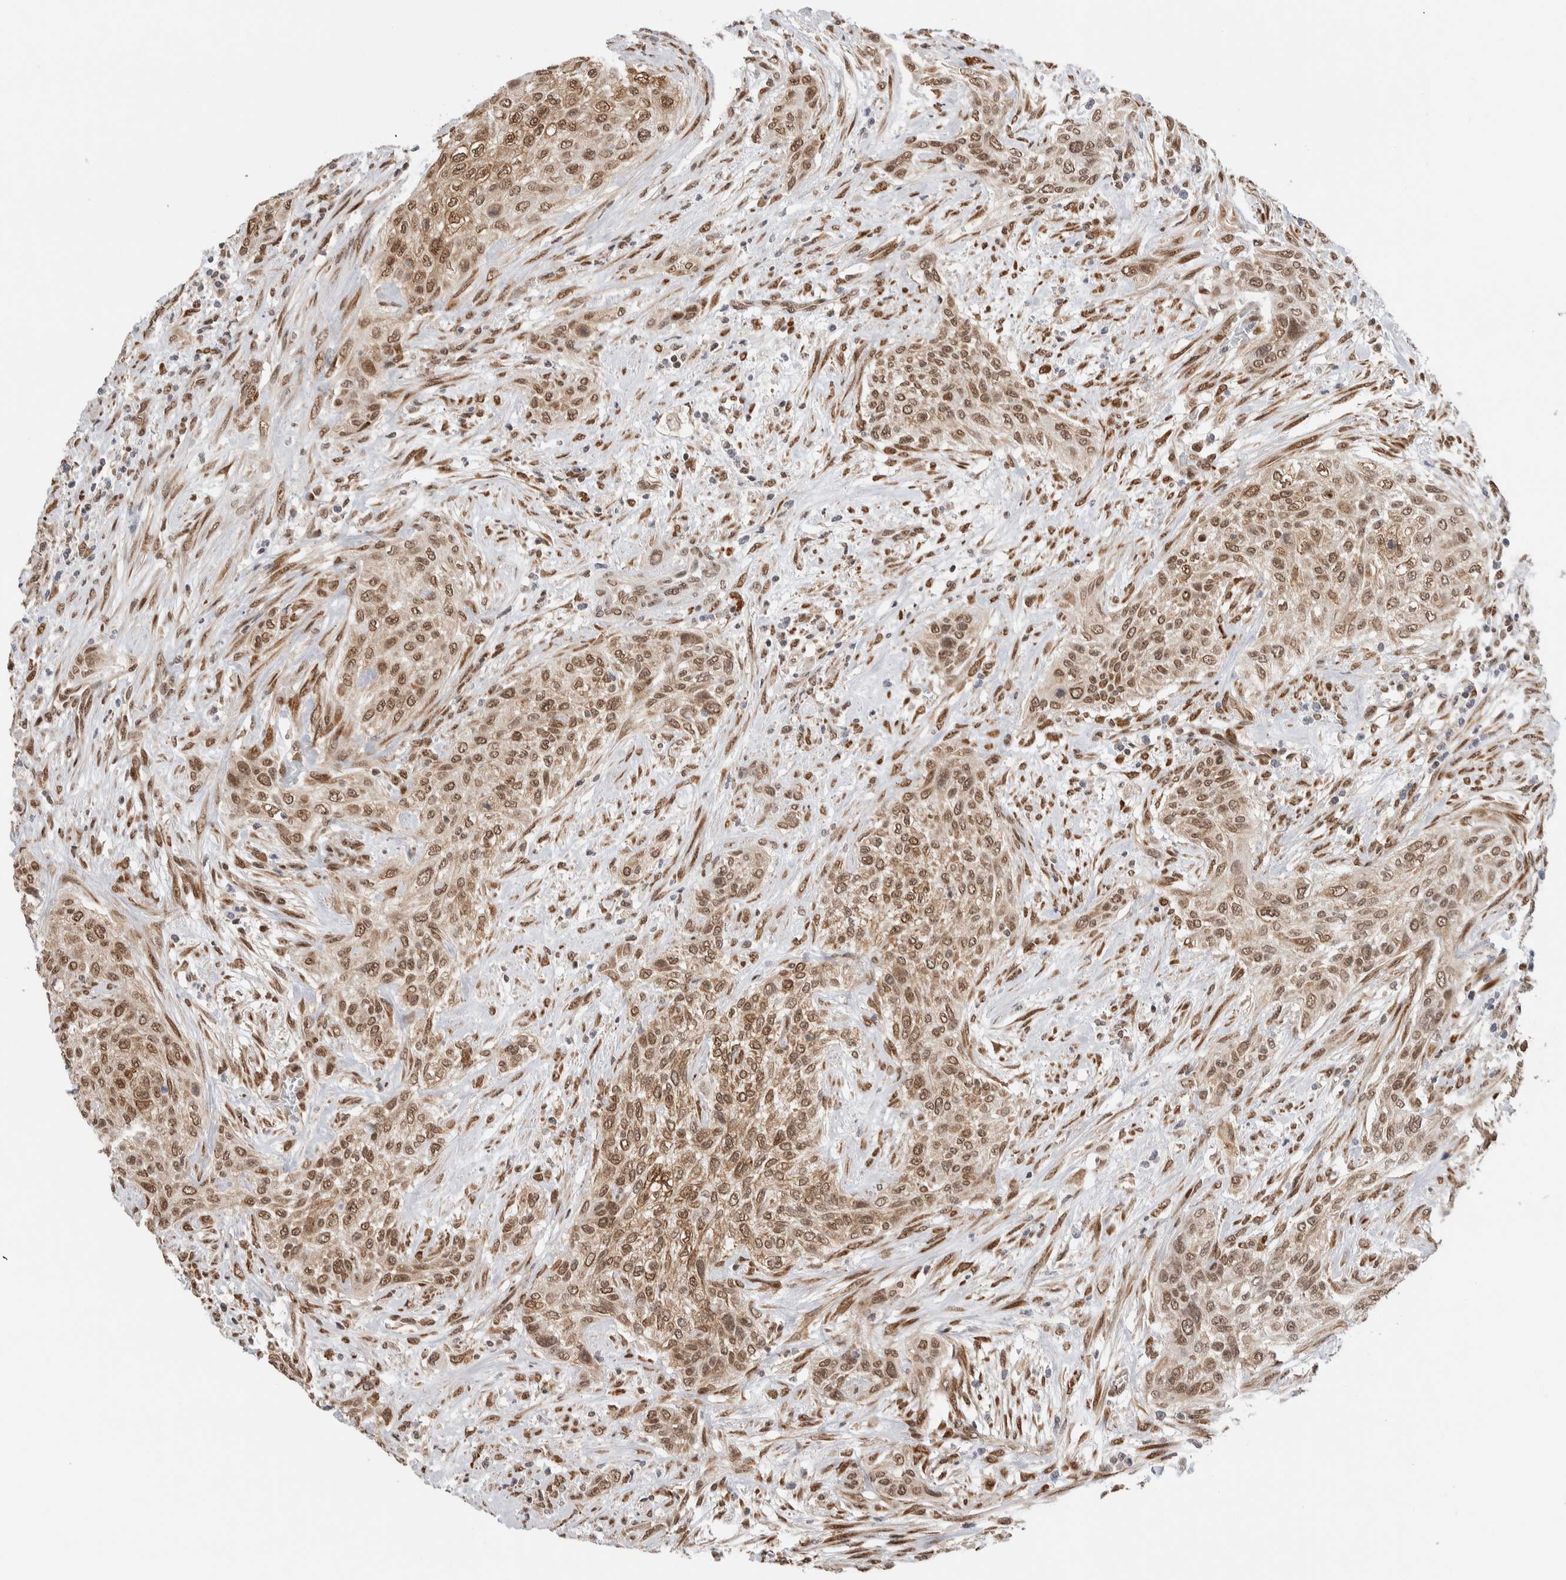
{"staining": {"intensity": "strong", "quantity": ">75%", "location": "cytoplasmic/membranous,nuclear"}, "tissue": "urothelial cancer", "cell_type": "Tumor cells", "image_type": "cancer", "snomed": [{"axis": "morphology", "description": "Urothelial carcinoma, Low grade"}, {"axis": "morphology", "description": "Urothelial carcinoma, High grade"}, {"axis": "topography", "description": "Urinary bladder"}], "caption": "About >75% of tumor cells in urothelial cancer reveal strong cytoplasmic/membranous and nuclear protein staining as visualized by brown immunohistochemical staining.", "gene": "TNRC18", "patient": {"sex": "male", "age": 35}}